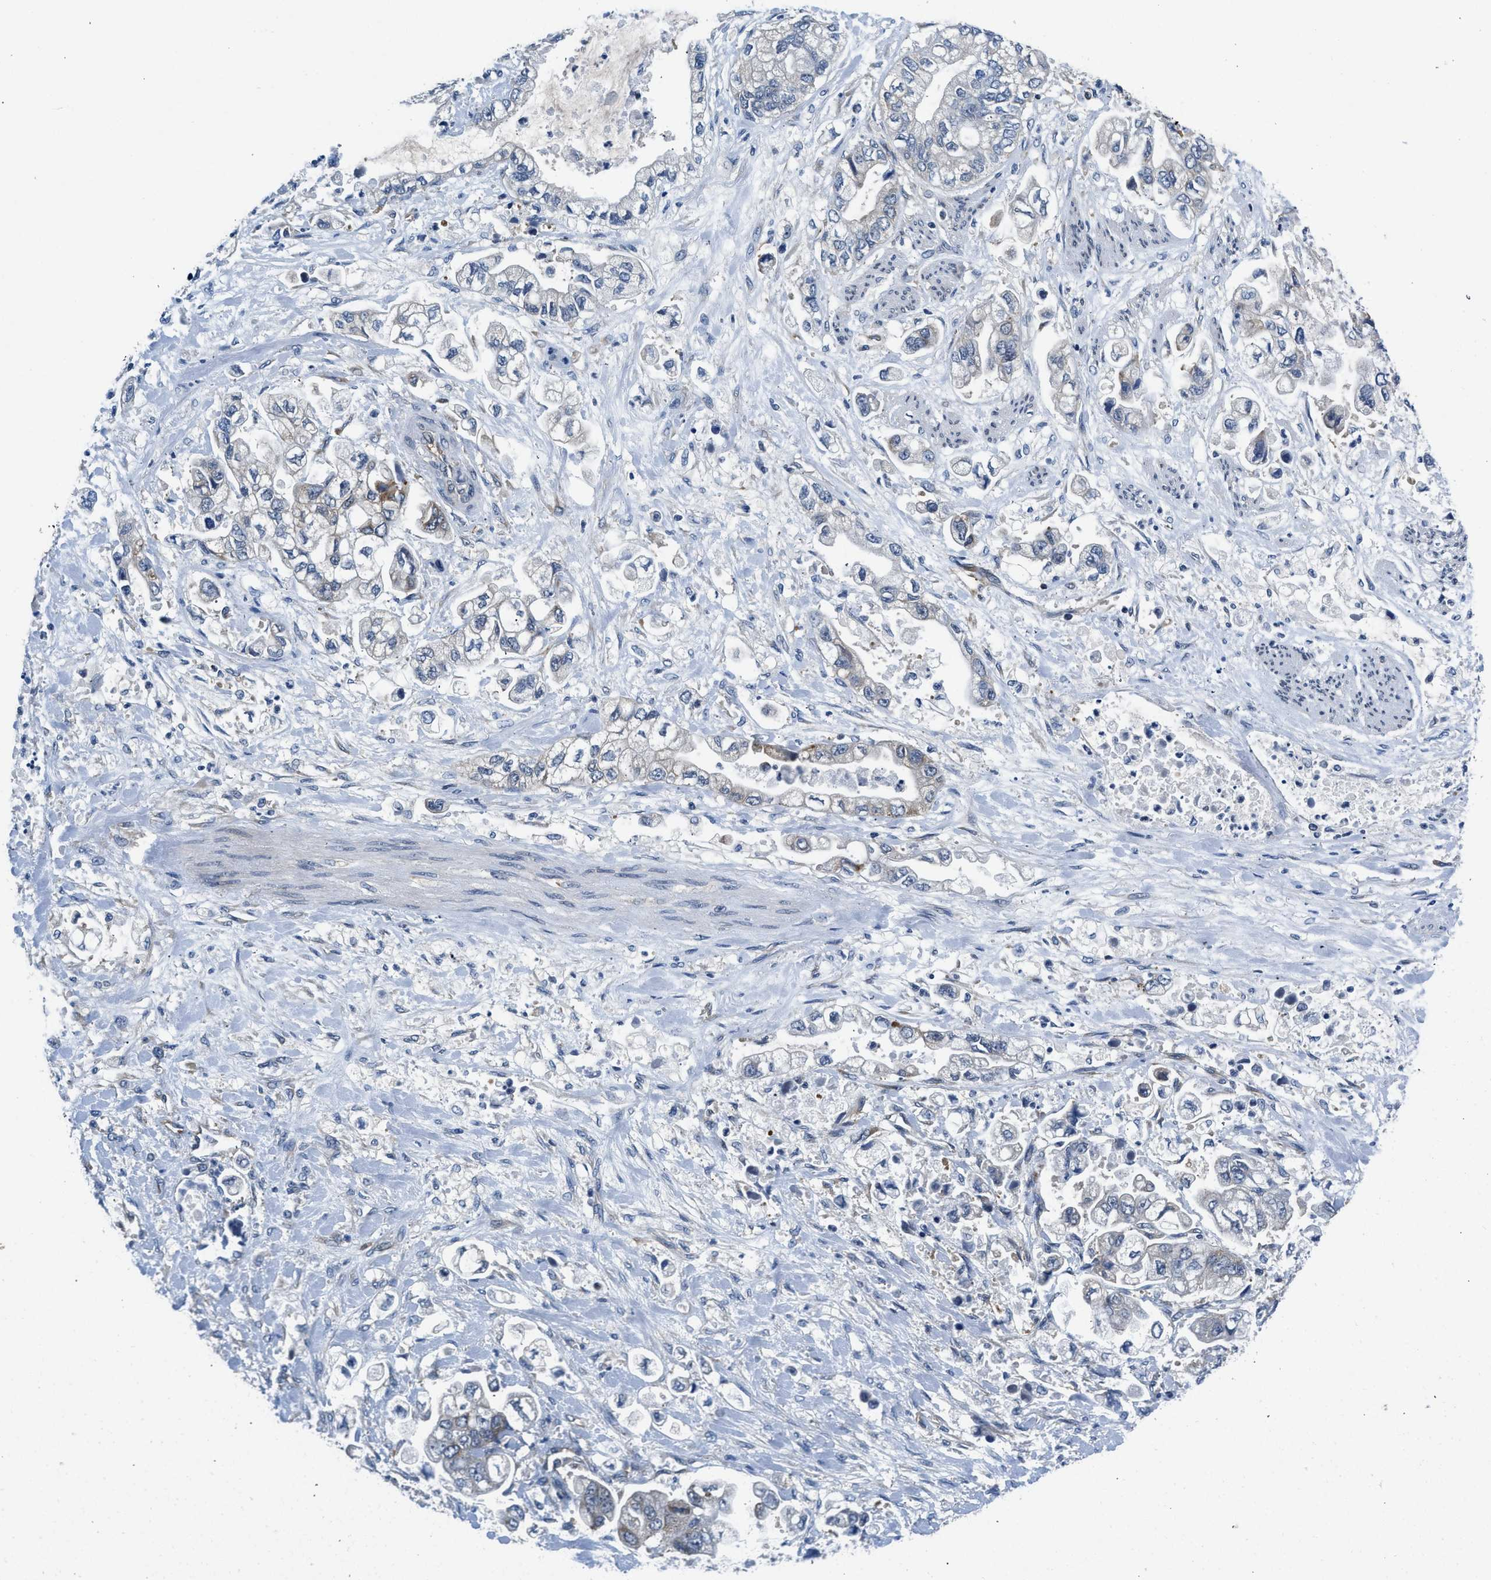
{"staining": {"intensity": "moderate", "quantity": "<25%", "location": "cytoplasmic/membranous"}, "tissue": "stomach cancer", "cell_type": "Tumor cells", "image_type": "cancer", "snomed": [{"axis": "morphology", "description": "Normal tissue, NOS"}, {"axis": "morphology", "description": "Adenocarcinoma, NOS"}, {"axis": "topography", "description": "Stomach"}], "caption": "Protein expression analysis of human adenocarcinoma (stomach) reveals moderate cytoplasmic/membranous staining in approximately <25% of tumor cells.", "gene": "PA2G4", "patient": {"sex": "male", "age": 62}}